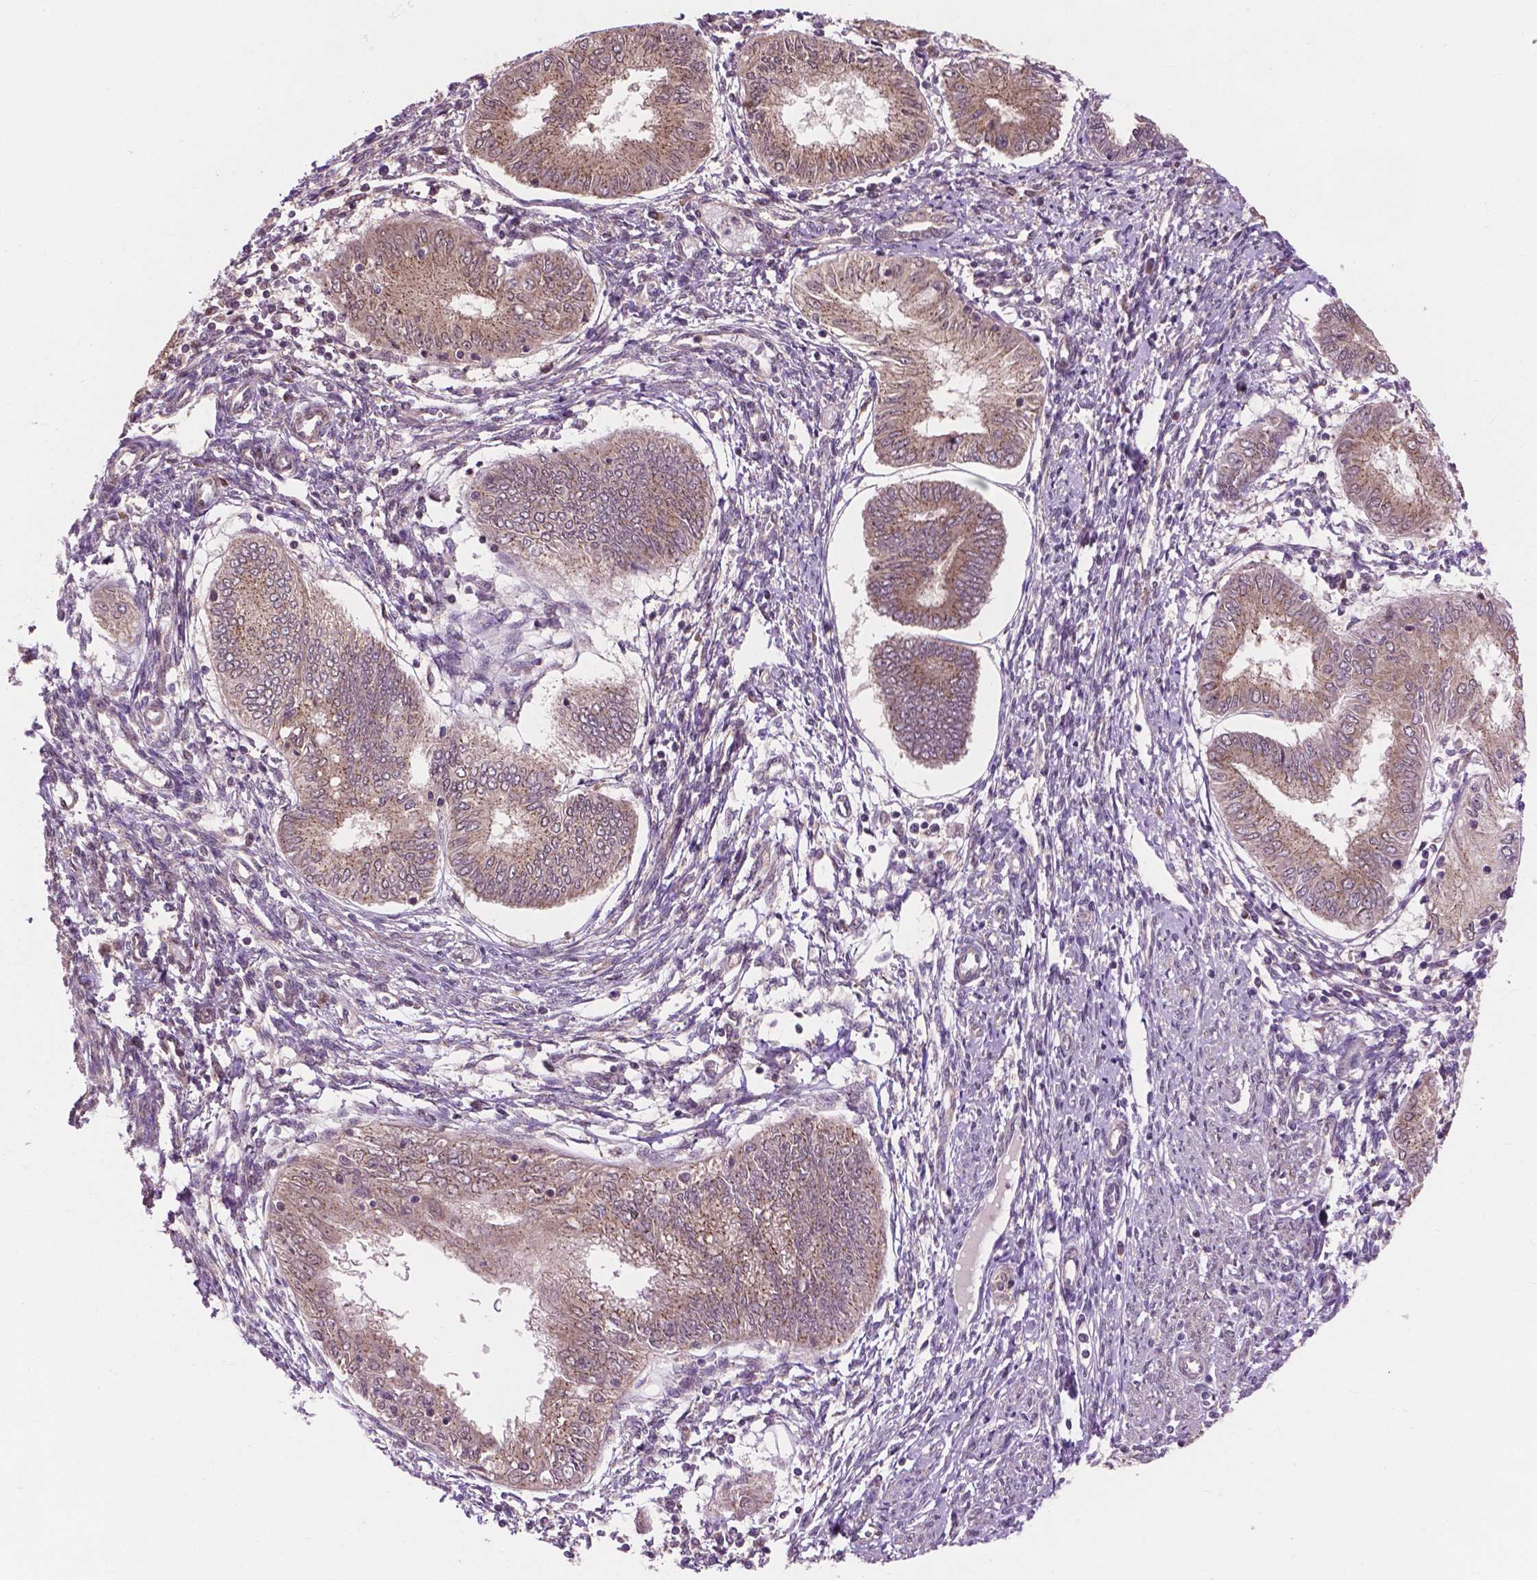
{"staining": {"intensity": "weak", "quantity": ">75%", "location": "cytoplasmic/membranous"}, "tissue": "endometrial cancer", "cell_type": "Tumor cells", "image_type": "cancer", "snomed": [{"axis": "morphology", "description": "Adenocarcinoma, NOS"}, {"axis": "topography", "description": "Endometrium"}], "caption": "Weak cytoplasmic/membranous protein staining is identified in approximately >75% of tumor cells in endometrial adenocarcinoma. (brown staining indicates protein expression, while blue staining denotes nuclei).", "gene": "PPP1CB", "patient": {"sex": "female", "age": 68}}